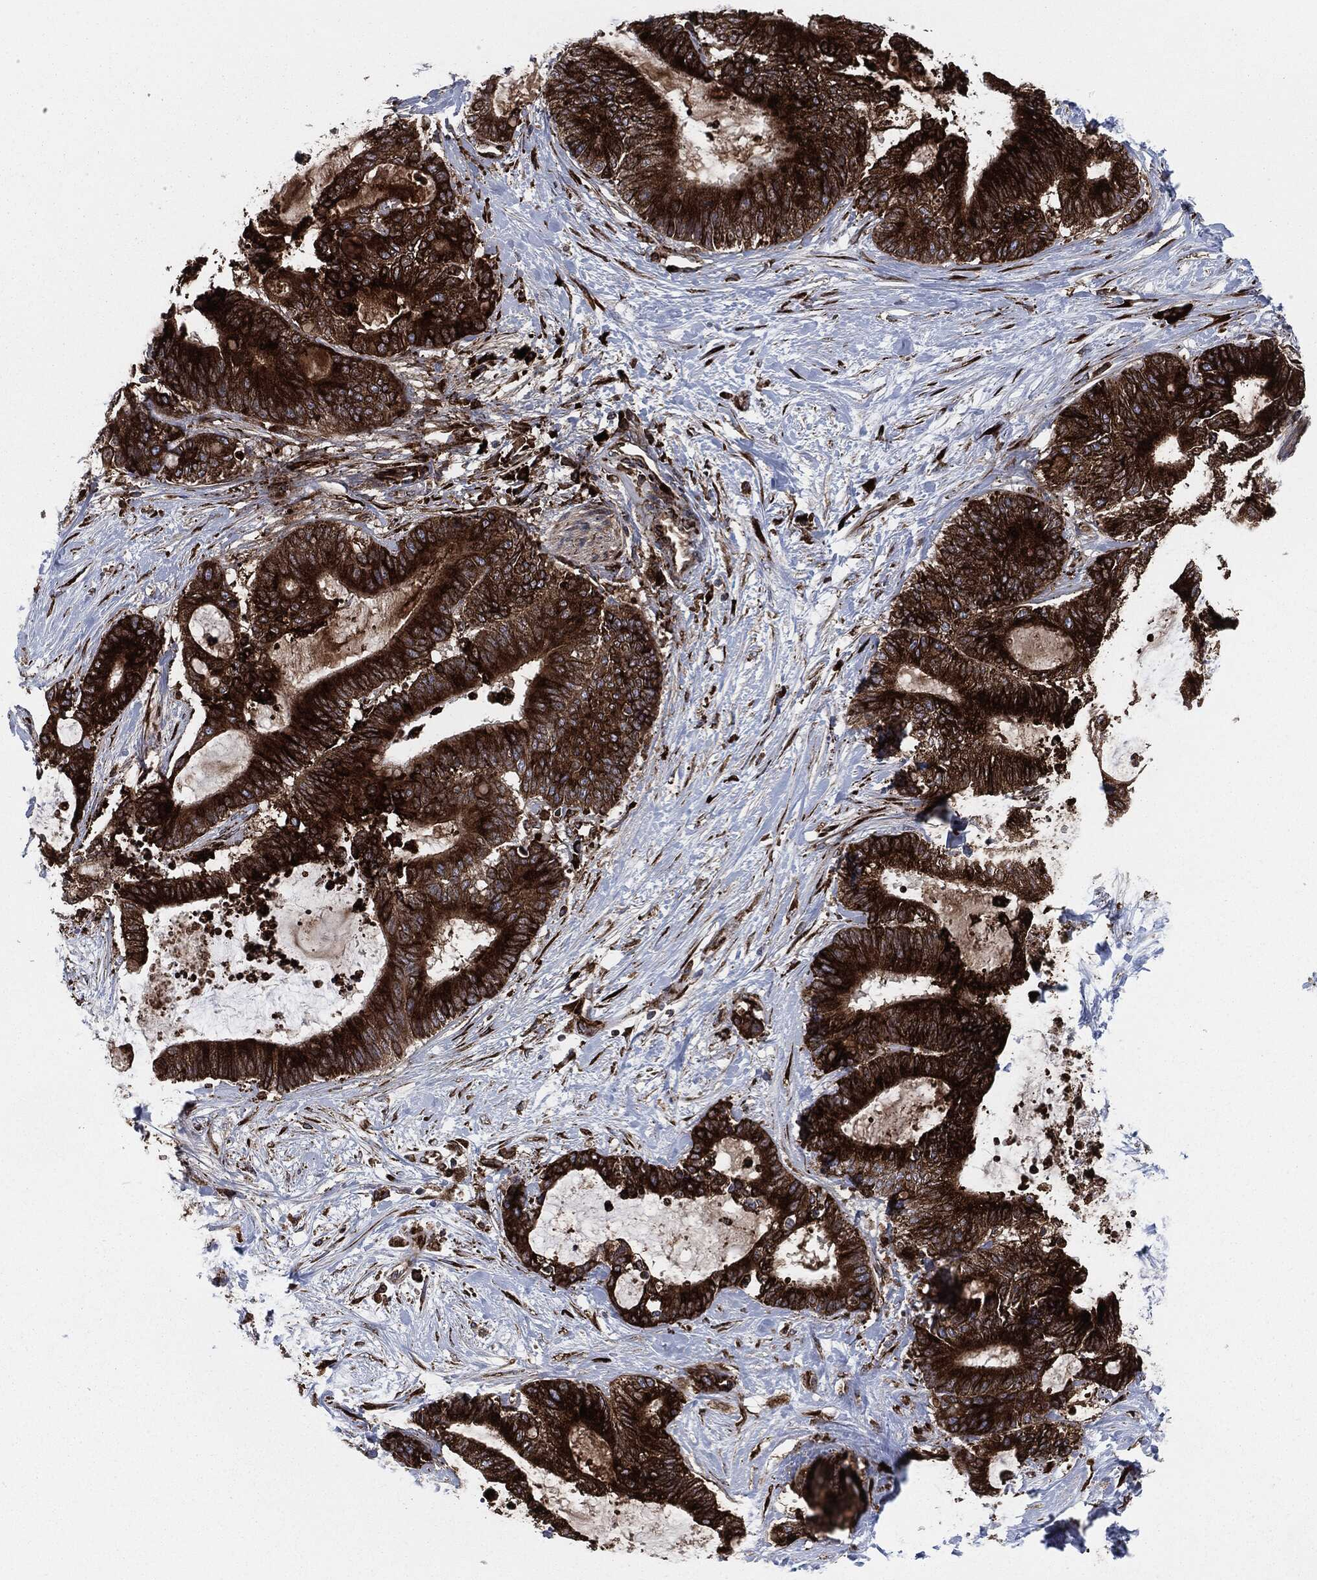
{"staining": {"intensity": "strong", "quantity": ">75%", "location": "cytoplasmic/membranous"}, "tissue": "liver cancer", "cell_type": "Tumor cells", "image_type": "cancer", "snomed": [{"axis": "morphology", "description": "Cholangiocarcinoma"}, {"axis": "topography", "description": "Liver"}], "caption": "Liver cholangiocarcinoma tissue shows strong cytoplasmic/membranous staining in about >75% of tumor cells, visualized by immunohistochemistry.", "gene": "CALR", "patient": {"sex": "female", "age": 73}}